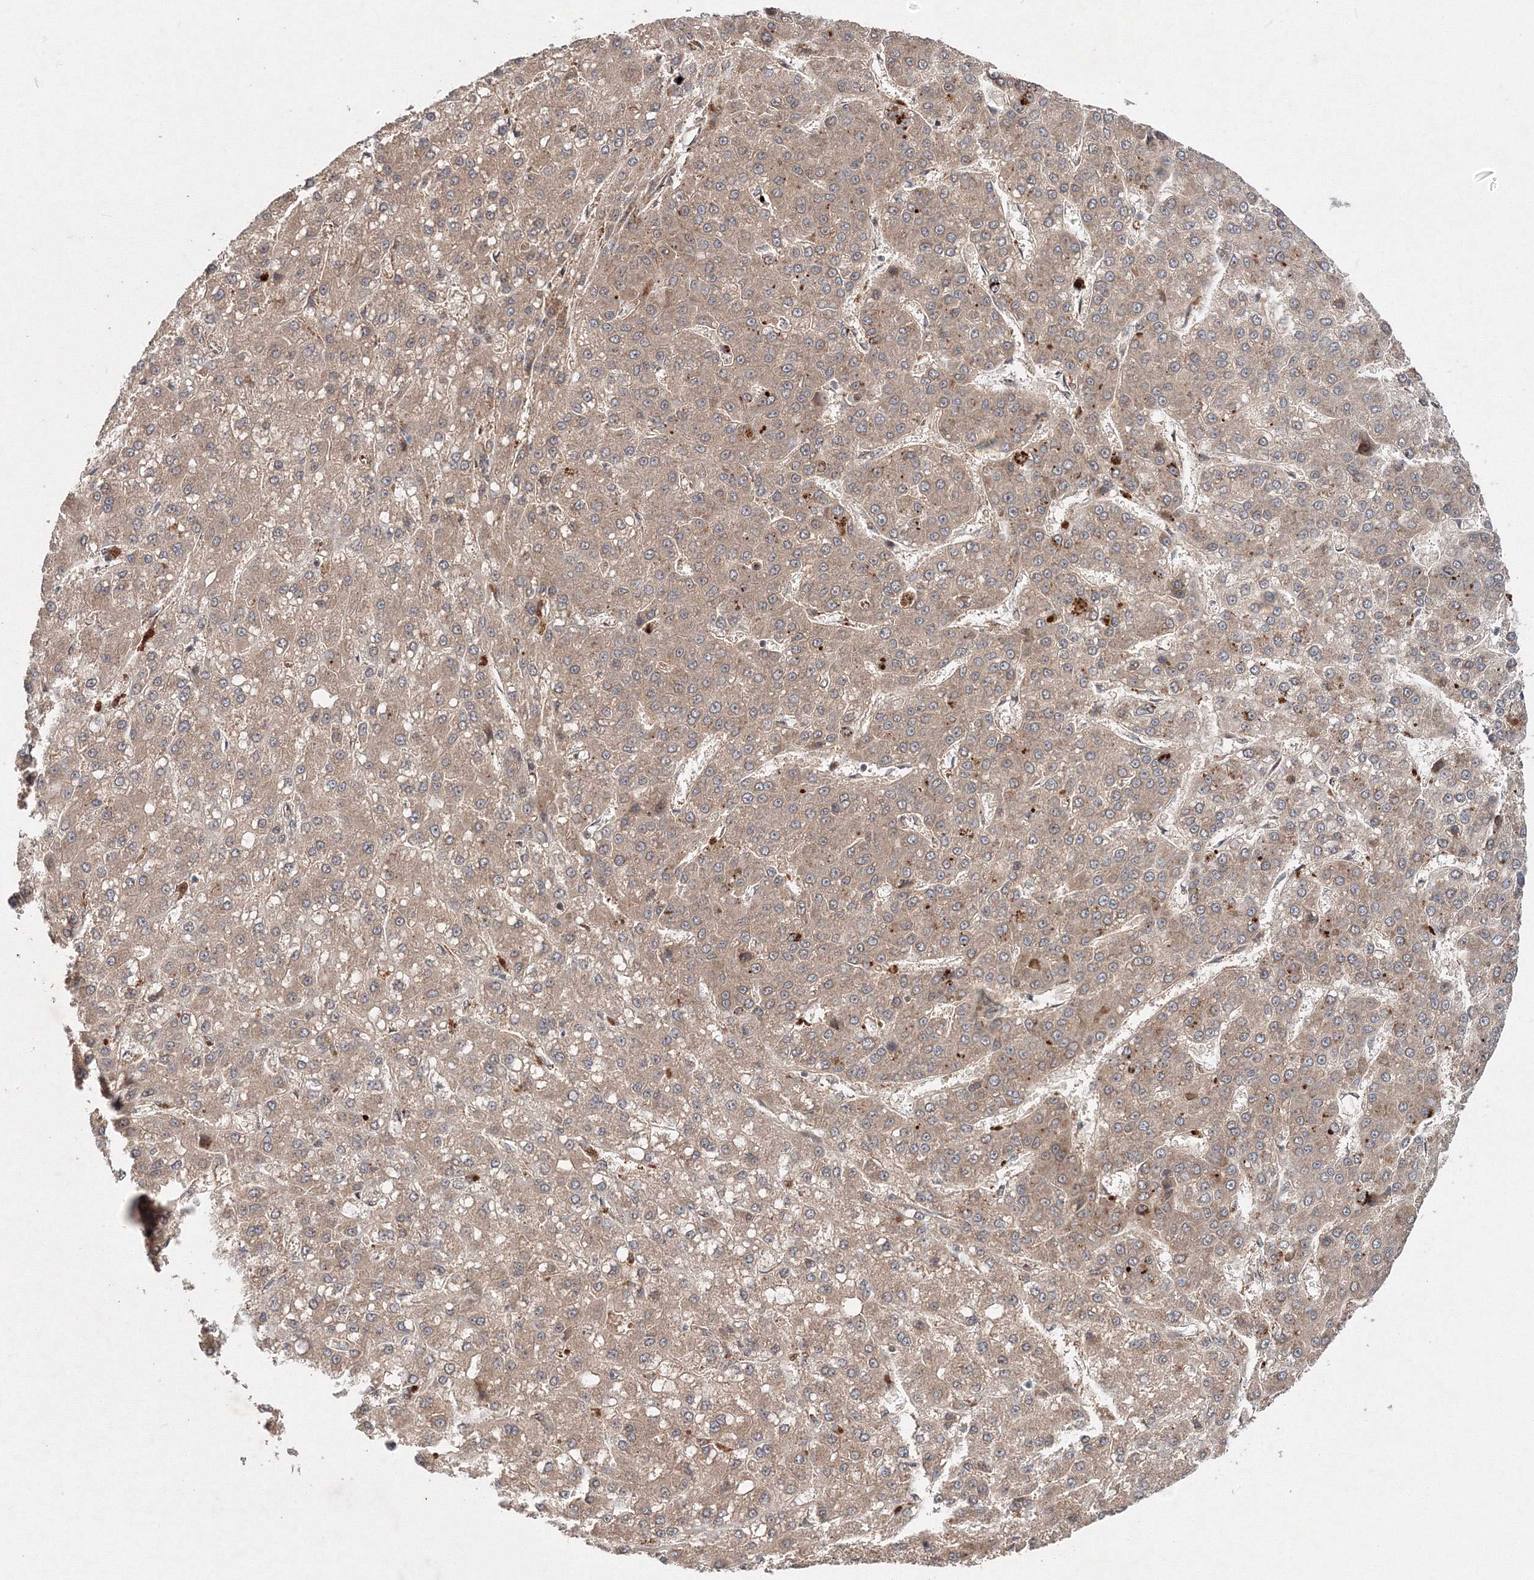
{"staining": {"intensity": "moderate", "quantity": ">75%", "location": "cytoplasmic/membranous"}, "tissue": "liver cancer", "cell_type": "Tumor cells", "image_type": "cancer", "snomed": [{"axis": "morphology", "description": "Carcinoma, Hepatocellular, NOS"}, {"axis": "topography", "description": "Liver"}], "caption": "Immunohistochemistry staining of liver cancer, which reveals medium levels of moderate cytoplasmic/membranous positivity in approximately >75% of tumor cells indicating moderate cytoplasmic/membranous protein staining. The staining was performed using DAB (3,3'-diaminobenzidine) (brown) for protein detection and nuclei were counterstained in hematoxylin (blue).", "gene": "WDR49", "patient": {"sex": "male", "age": 67}}